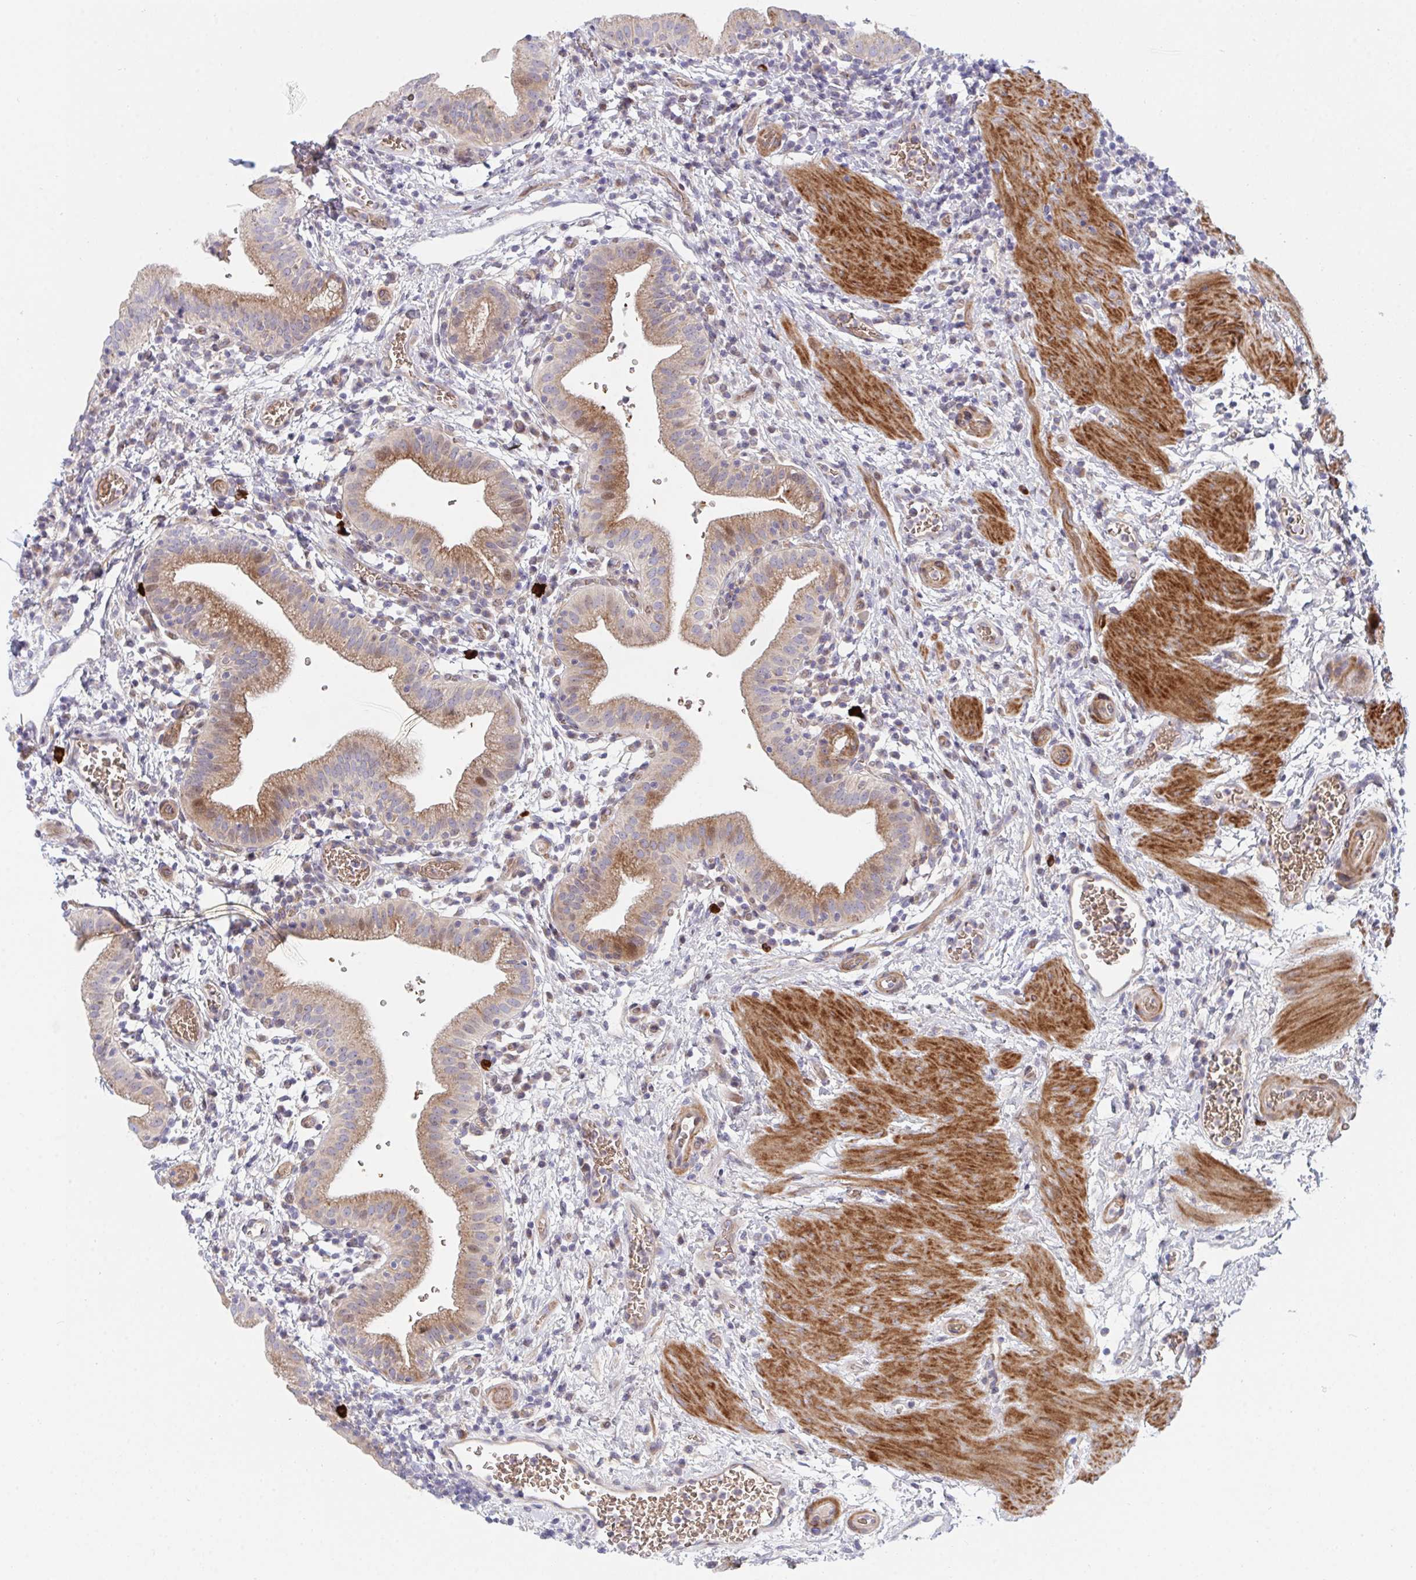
{"staining": {"intensity": "moderate", "quantity": ">75%", "location": "cytoplasmic/membranous"}, "tissue": "gallbladder", "cell_type": "Glandular cells", "image_type": "normal", "snomed": [{"axis": "morphology", "description": "Normal tissue, NOS"}, {"axis": "topography", "description": "Gallbladder"}], "caption": "This histopathology image shows immunohistochemistry (IHC) staining of normal human gallbladder, with medium moderate cytoplasmic/membranous staining in approximately >75% of glandular cells.", "gene": "TNFSF4", "patient": {"sex": "male", "age": 26}}